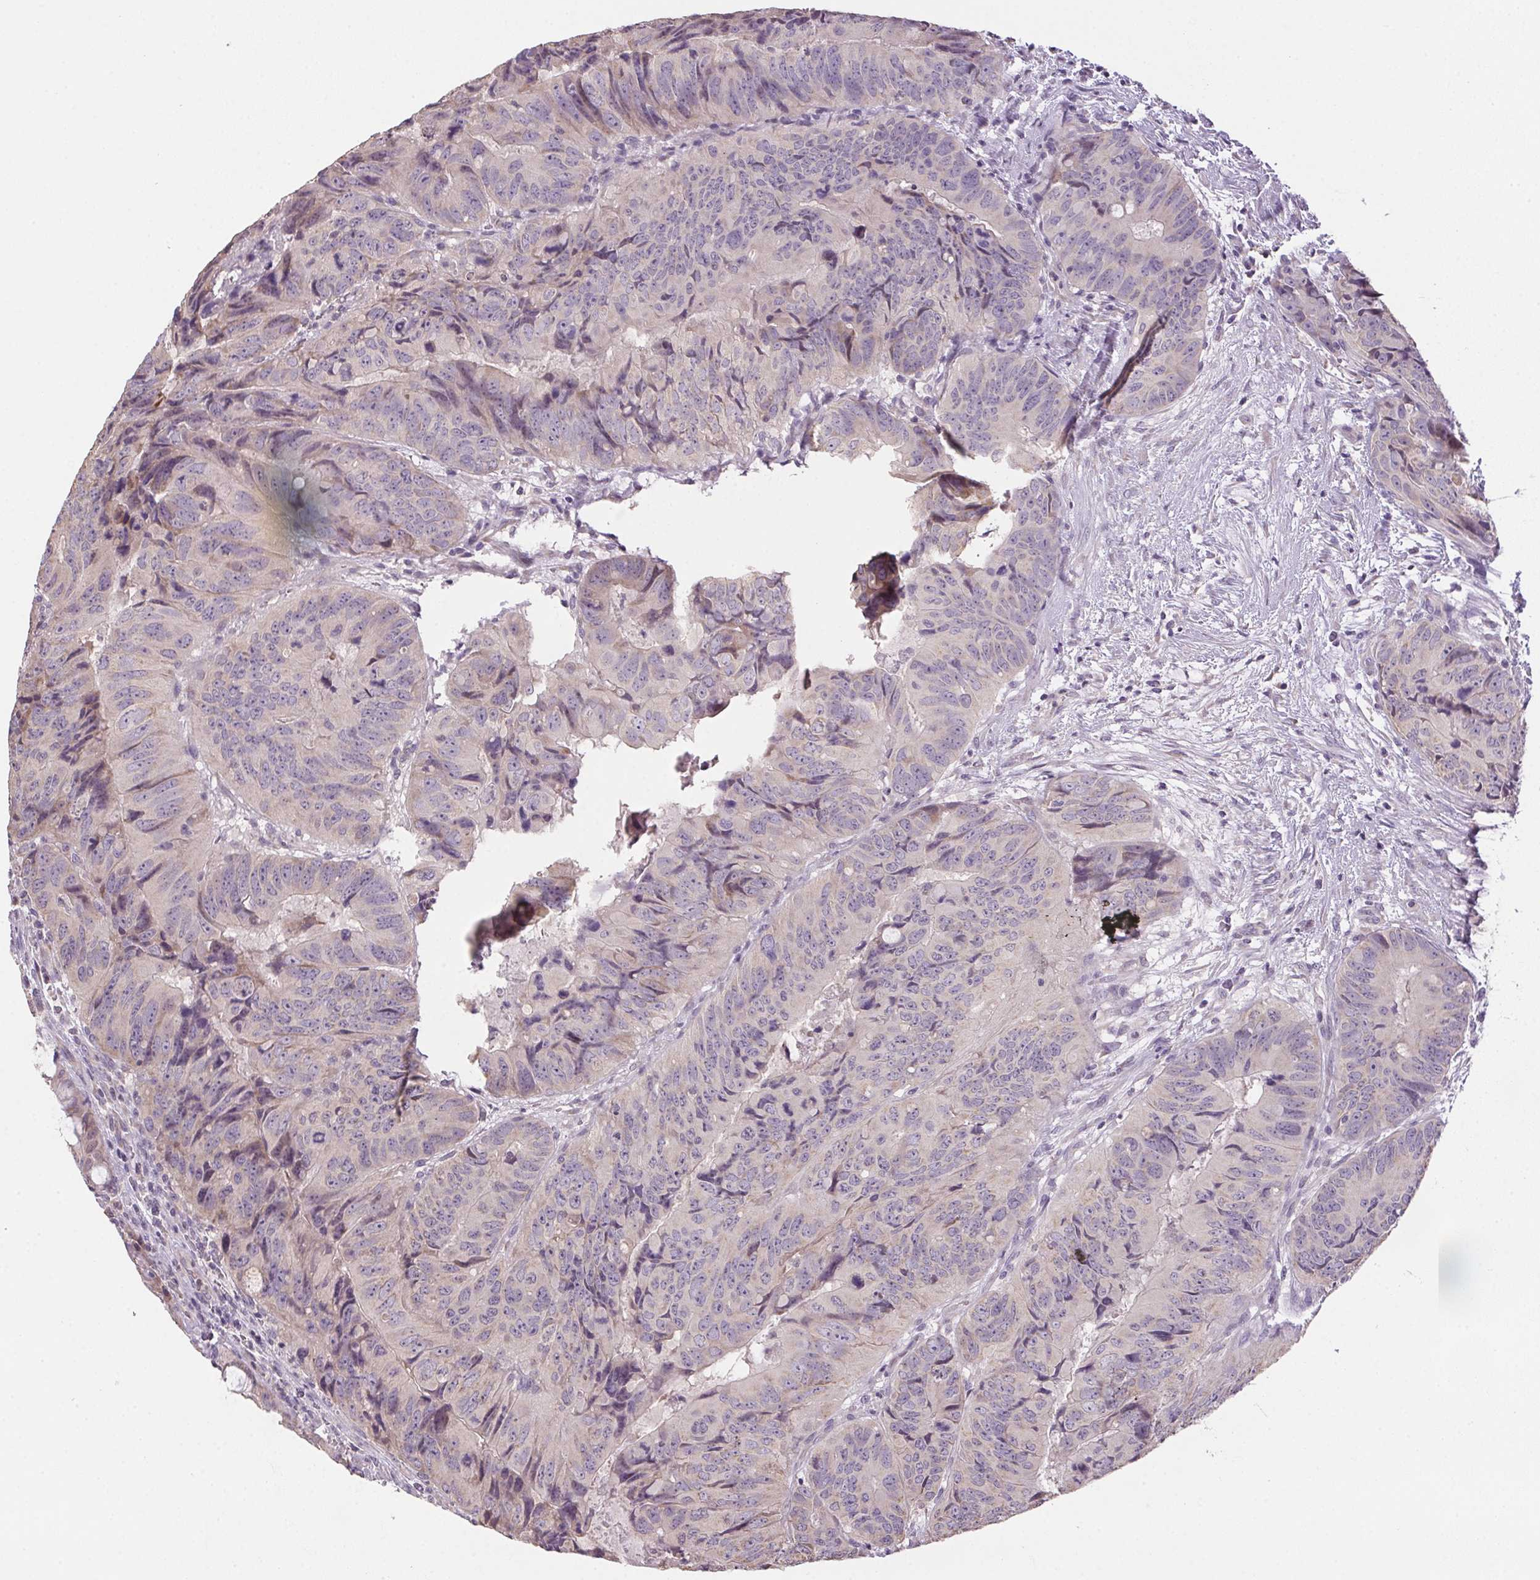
{"staining": {"intensity": "negative", "quantity": "none", "location": "none"}, "tissue": "colorectal cancer", "cell_type": "Tumor cells", "image_type": "cancer", "snomed": [{"axis": "morphology", "description": "Adenocarcinoma, NOS"}, {"axis": "topography", "description": "Colon"}], "caption": "An immunohistochemistry (IHC) photomicrograph of colorectal cancer is shown. There is no staining in tumor cells of colorectal cancer.", "gene": "SPACA9", "patient": {"sex": "male", "age": 79}}